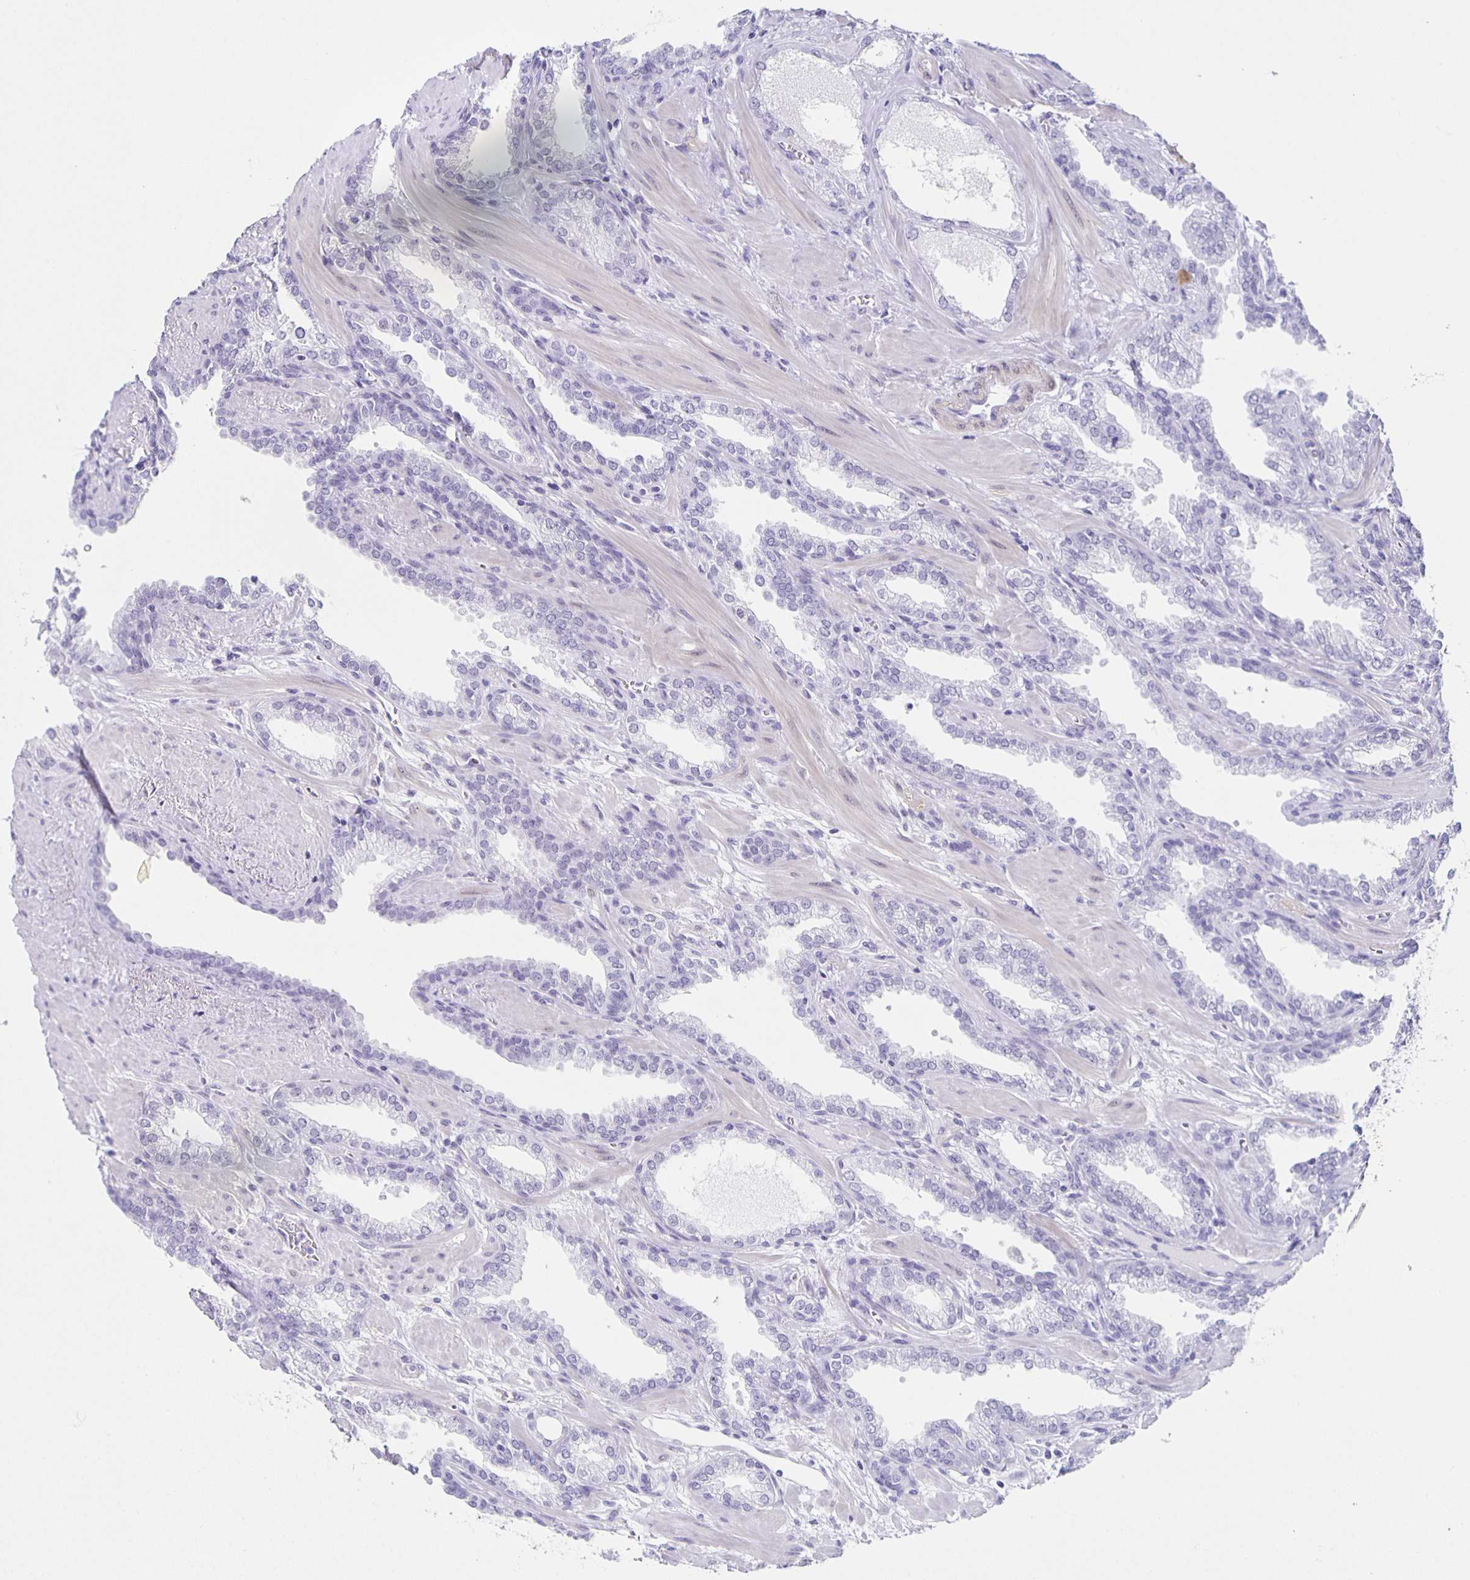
{"staining": {"intensity": "negative", "quantity": "none", "location": "none"}, "tissue": "prostate cancer", "cell_type": "Tumor cells", "image_type": "cancer", "snomed": [{"axis": "morphology", "description": "Adenocarcinoma, High grade"}, {"axis": "topography", "description": "Prostate"}], "caption": "High magnification brightfield microscopy of prostate adenocarcinoma (high-grade) stained with DAB (3,3'-diaminobenzidine) (brown) and counterstained with hematoxylin (blue): tumor cells show no significant staining.", "gene": "TPPP", "patient": {"sex": "male", "age": 60}}